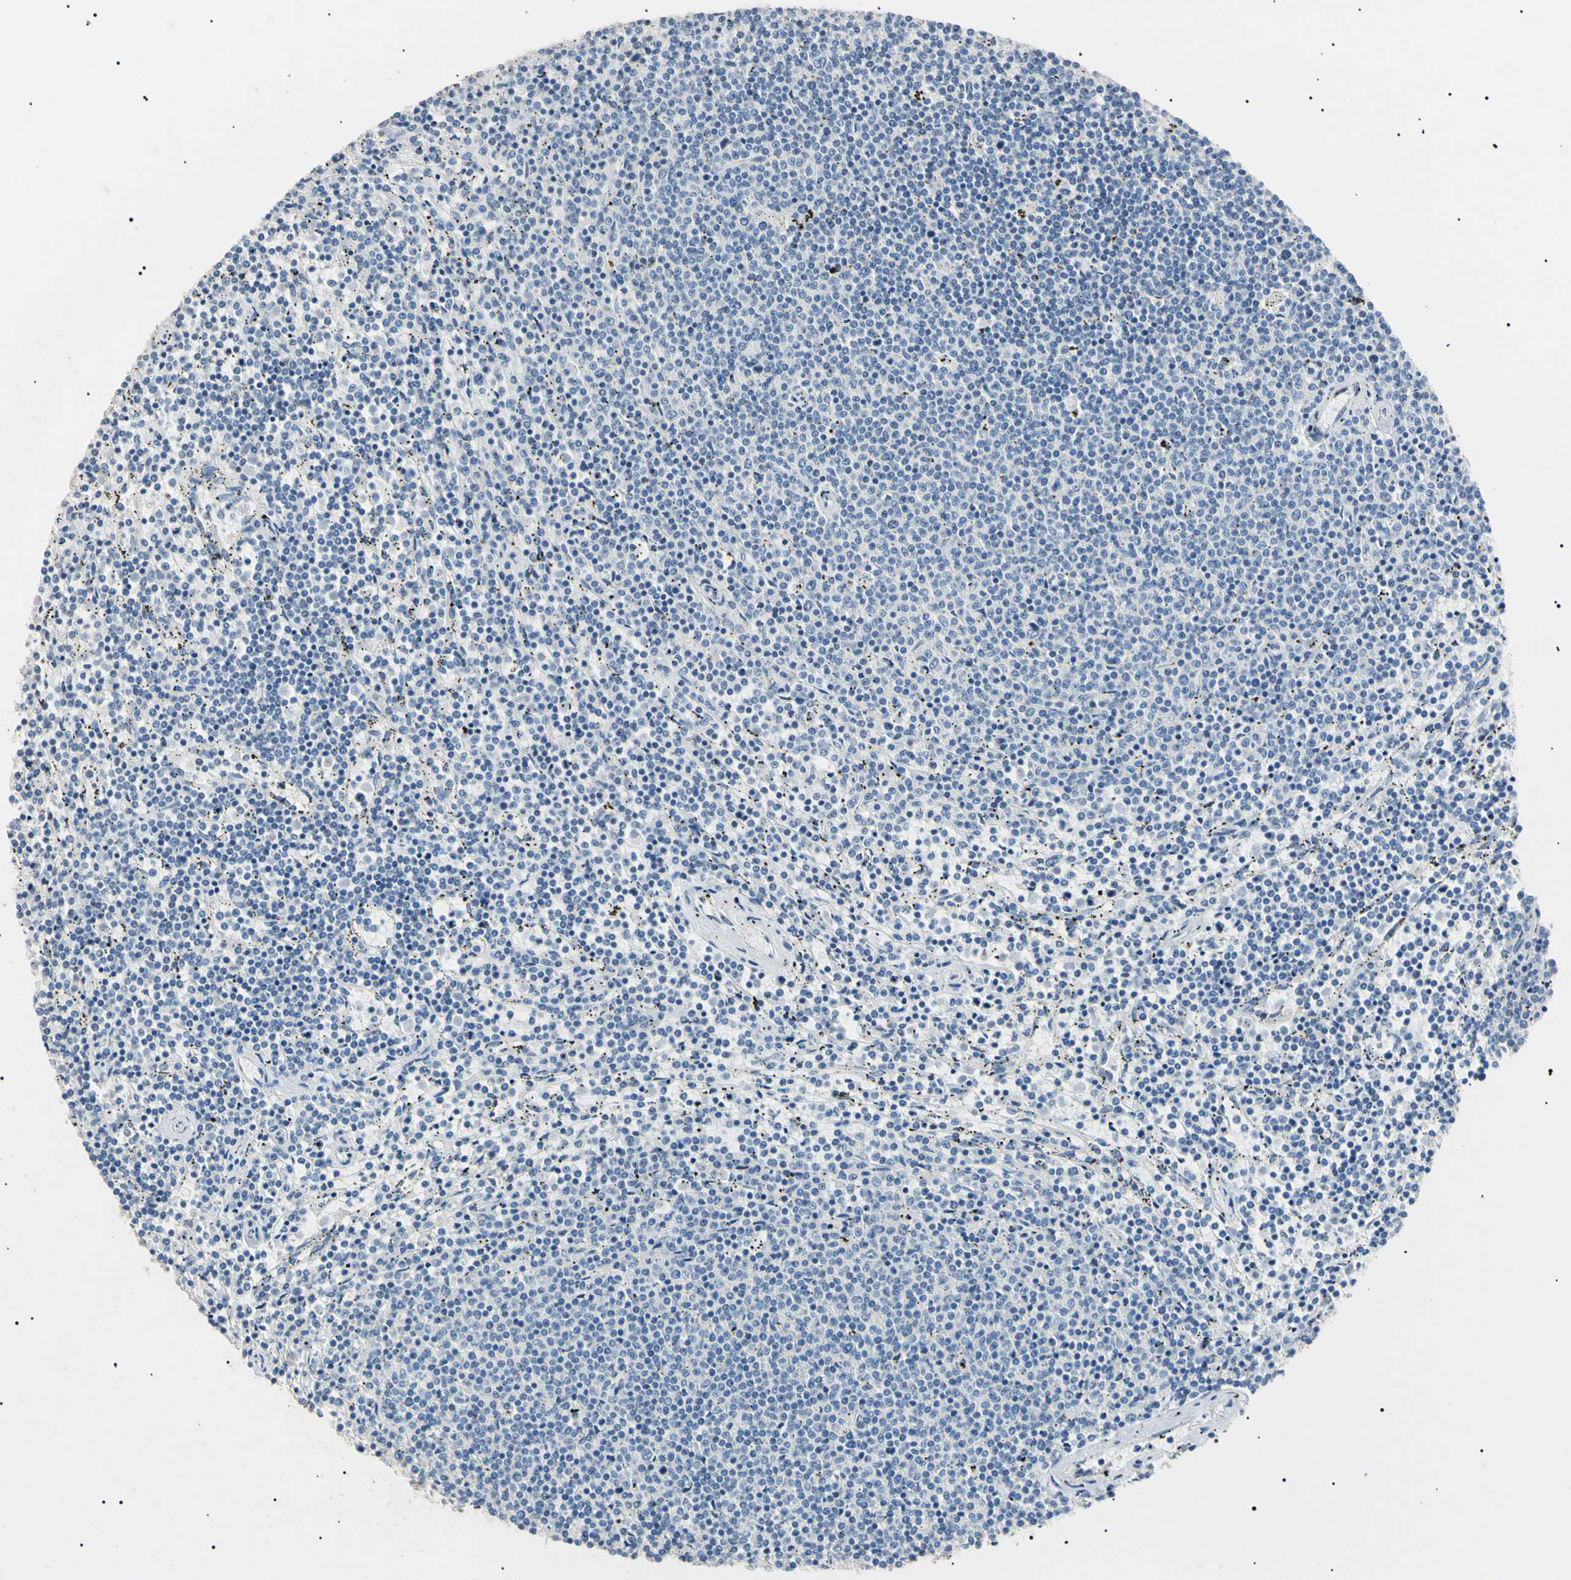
{"staining": {"intensity": "negative", "quantity": "none", "location": "none"}, "tissue": "lymphoma", "cell_type": "Tumor cells", "image_type": "cancer", "snomed": [{"axis": "morphology", "description": "Malignant lymphoma, non-Hodgkin's type, Low grade"}, {"axis": "topography", "description": "Spleen"}], "caption": "The IHC photomicrograph has no significant positivity in tumor cells of malignant lymphoma, non-Hodgkin's type (low-grade) tissue.", "gene": "CGB3", "patient": {"sex": "female", "age": 50}}